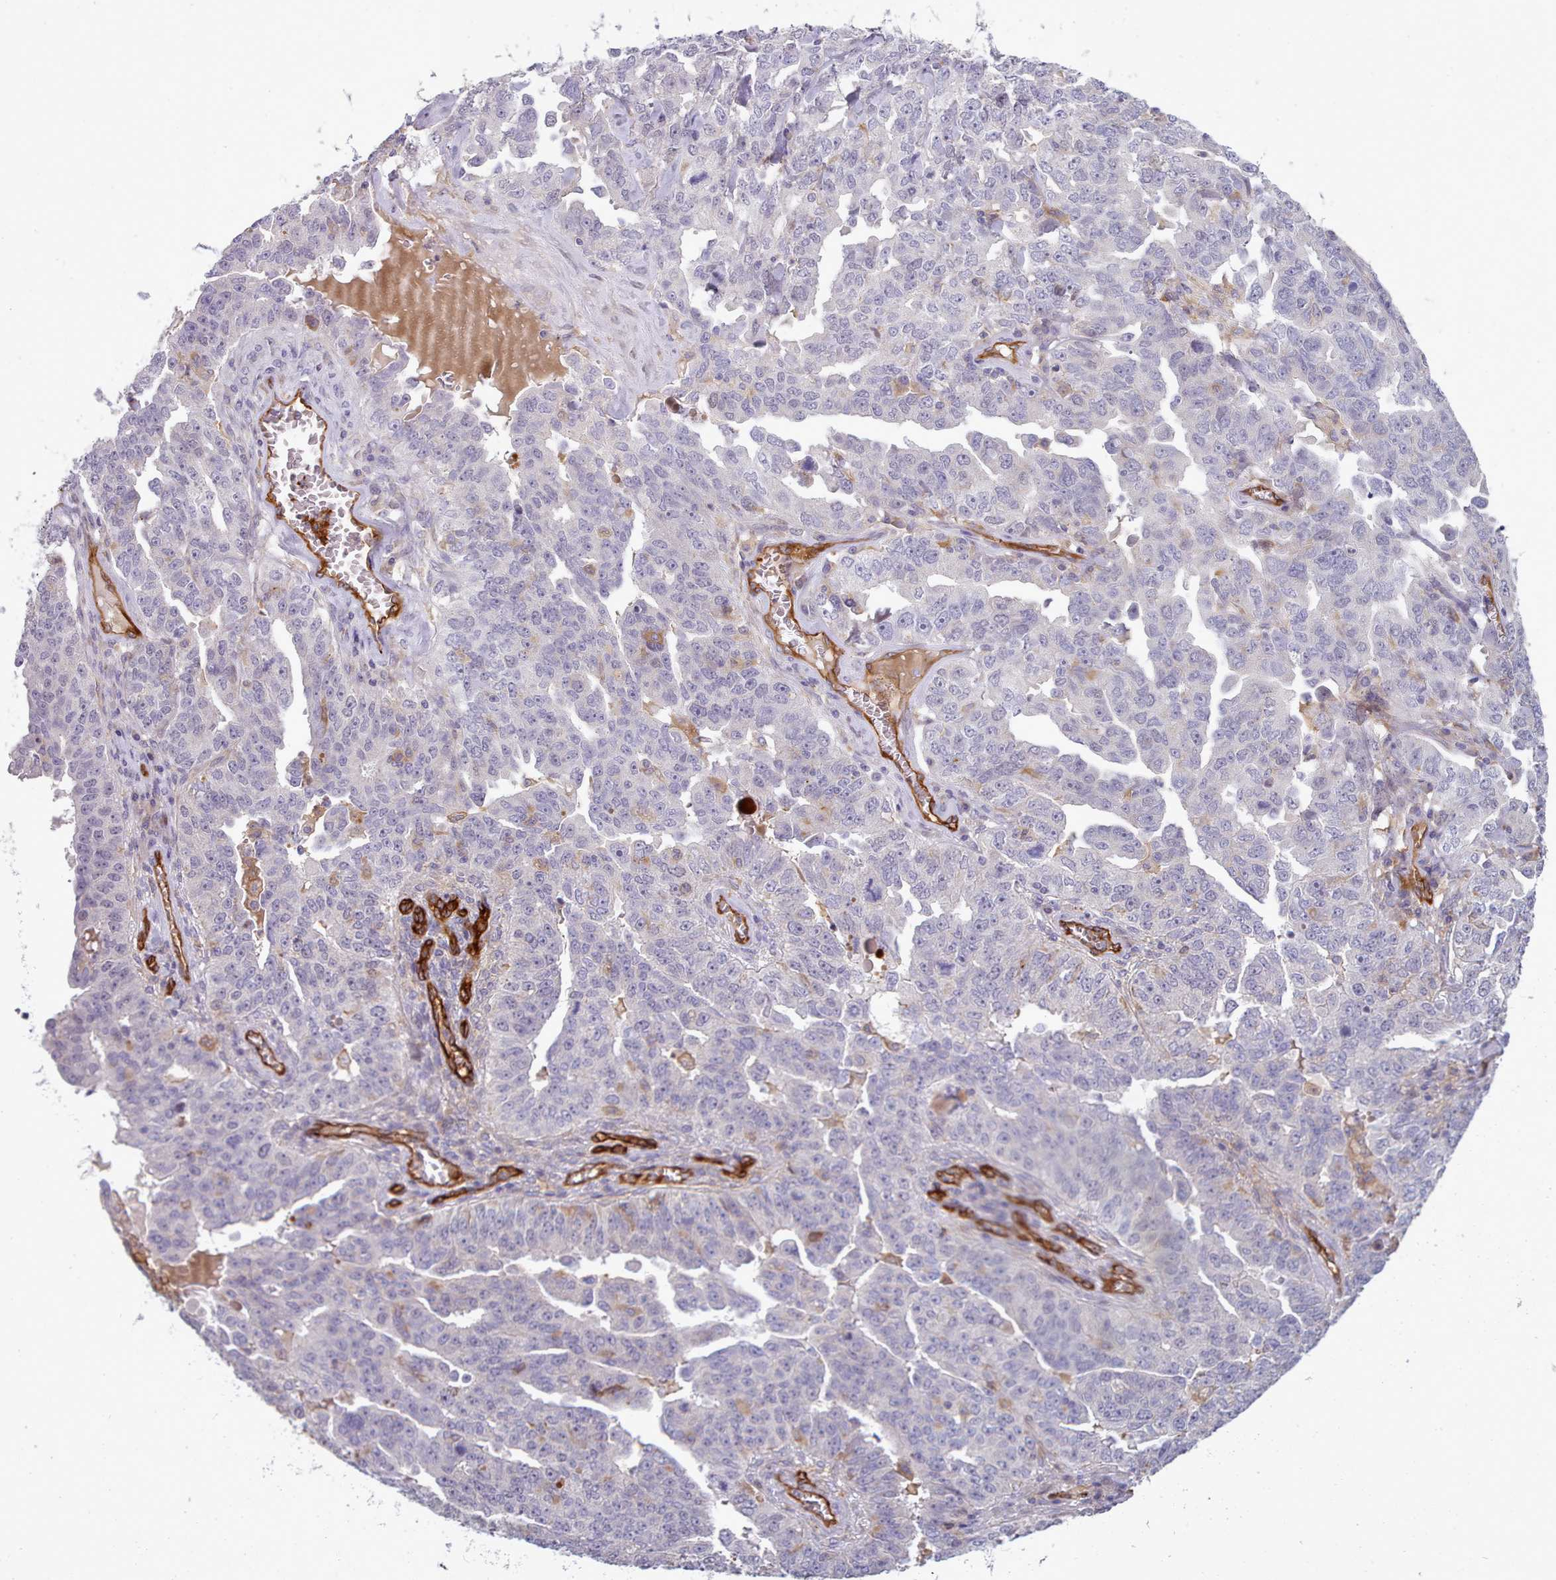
{"staining": {"intensity": "negative", "quantity": "none", "location": "none"}, "tissue": "ovarian cancer", "cell_type": "Tumor cells", "image_type": "cancer", "snomed": [{"axis": "morphology", "description": "Carcinoma, endometroid"}, {"axis": "topography", "description": "Ovary"}], "caption": "The micrograph shows no staining of tumor cells in ovarian endometroid carcinoma.", "gene": "CD300LF", "patient": {"sex": "female", "age": 62}}